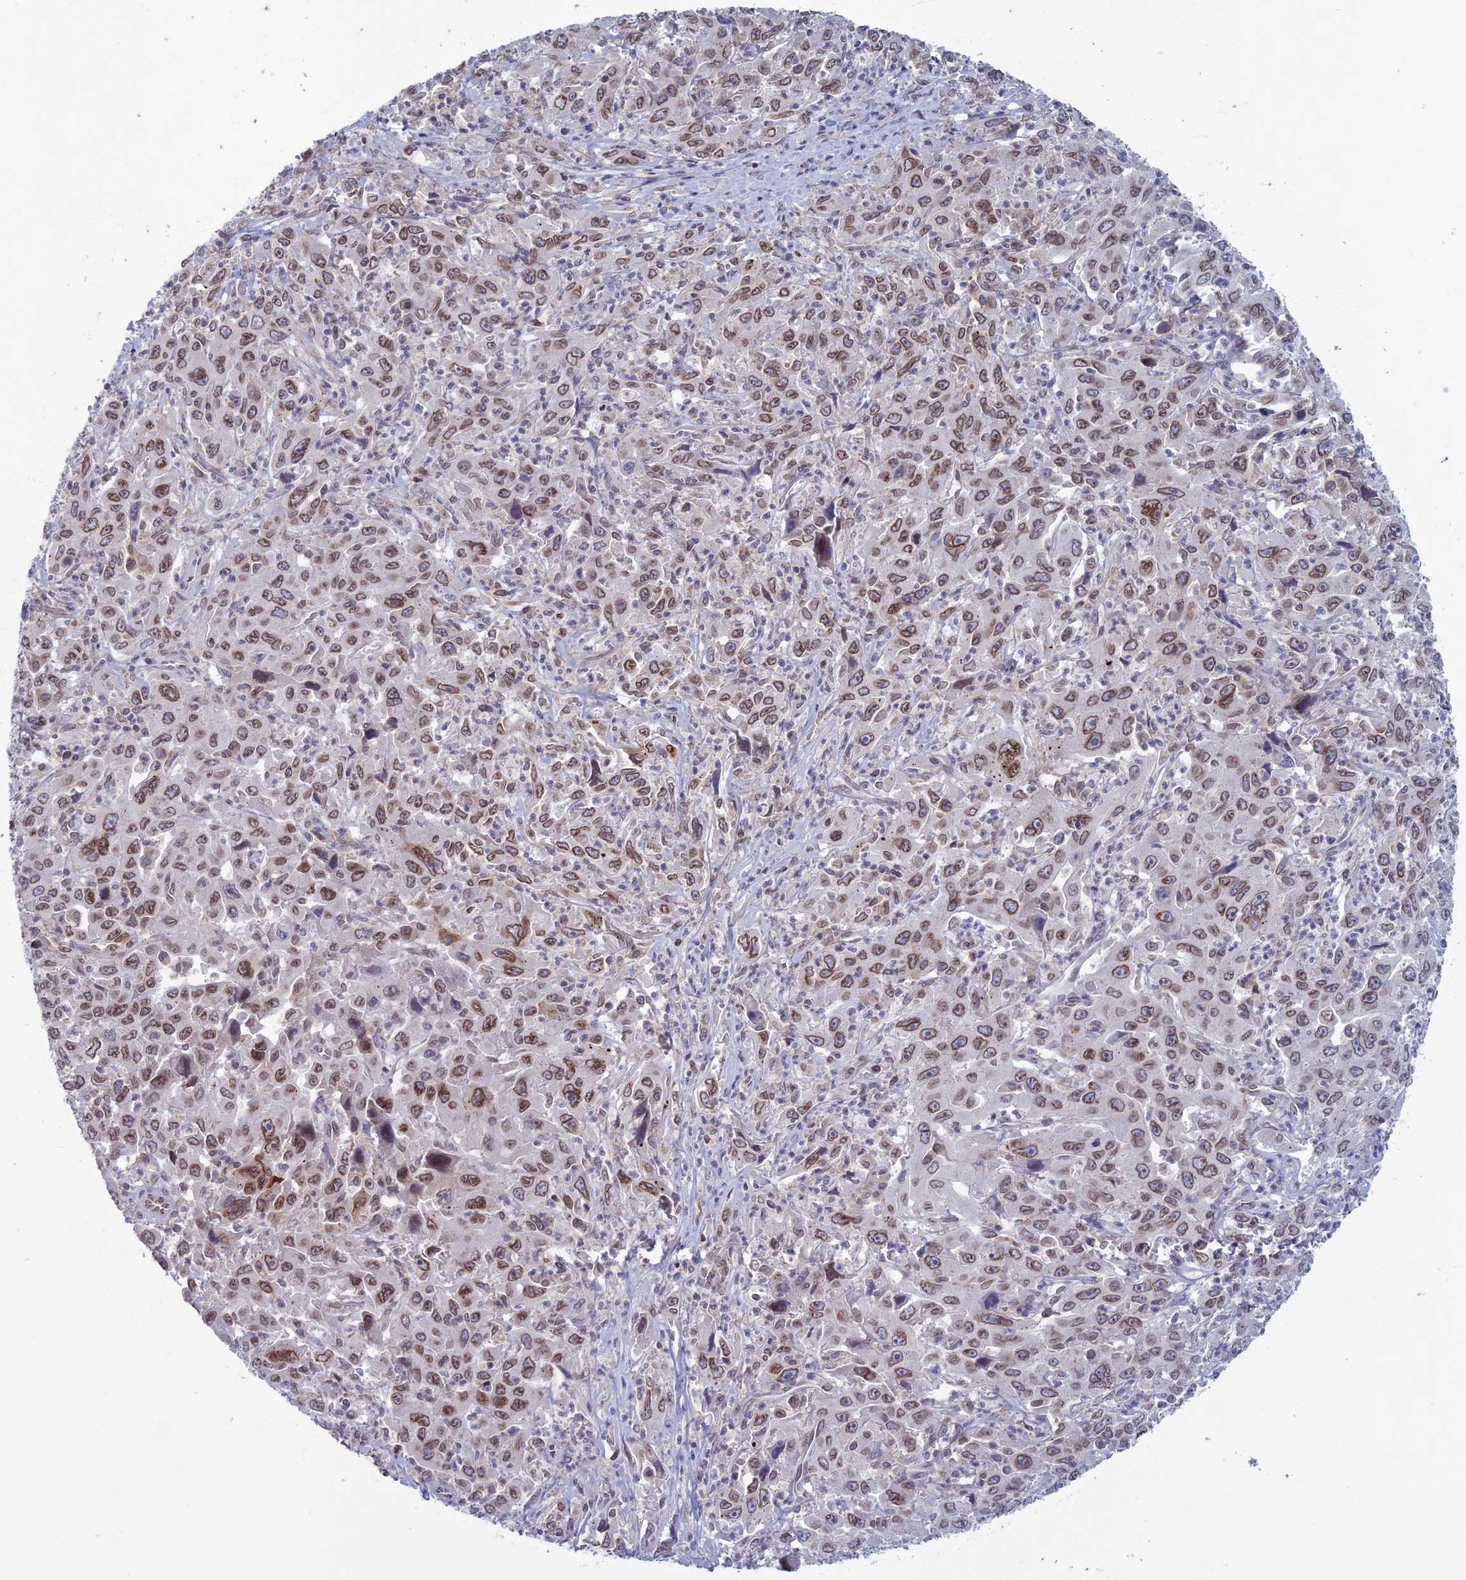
{"staining": {"intensity": "moderate", "quantity": ">75%", "location": "cytoplasmic/membranous,nuclear"}, "tissue": "liver cancer", "cell_type": "Tumor cells", "image_type": "cancer", "snomed": [{"axis": "morphology", "description": "Carcinoma, Hepatocellular, NOS"}, {"axis": "topography", "description": "Liver"}], "caption": "Liver cancer stained with a brown dye shows moderate cytoplasmic/membranous and nuclear positive positivity in about >75% of tumor cells.", "gene": "WDR46", "patient": {"sex": "male", "age": 63}}